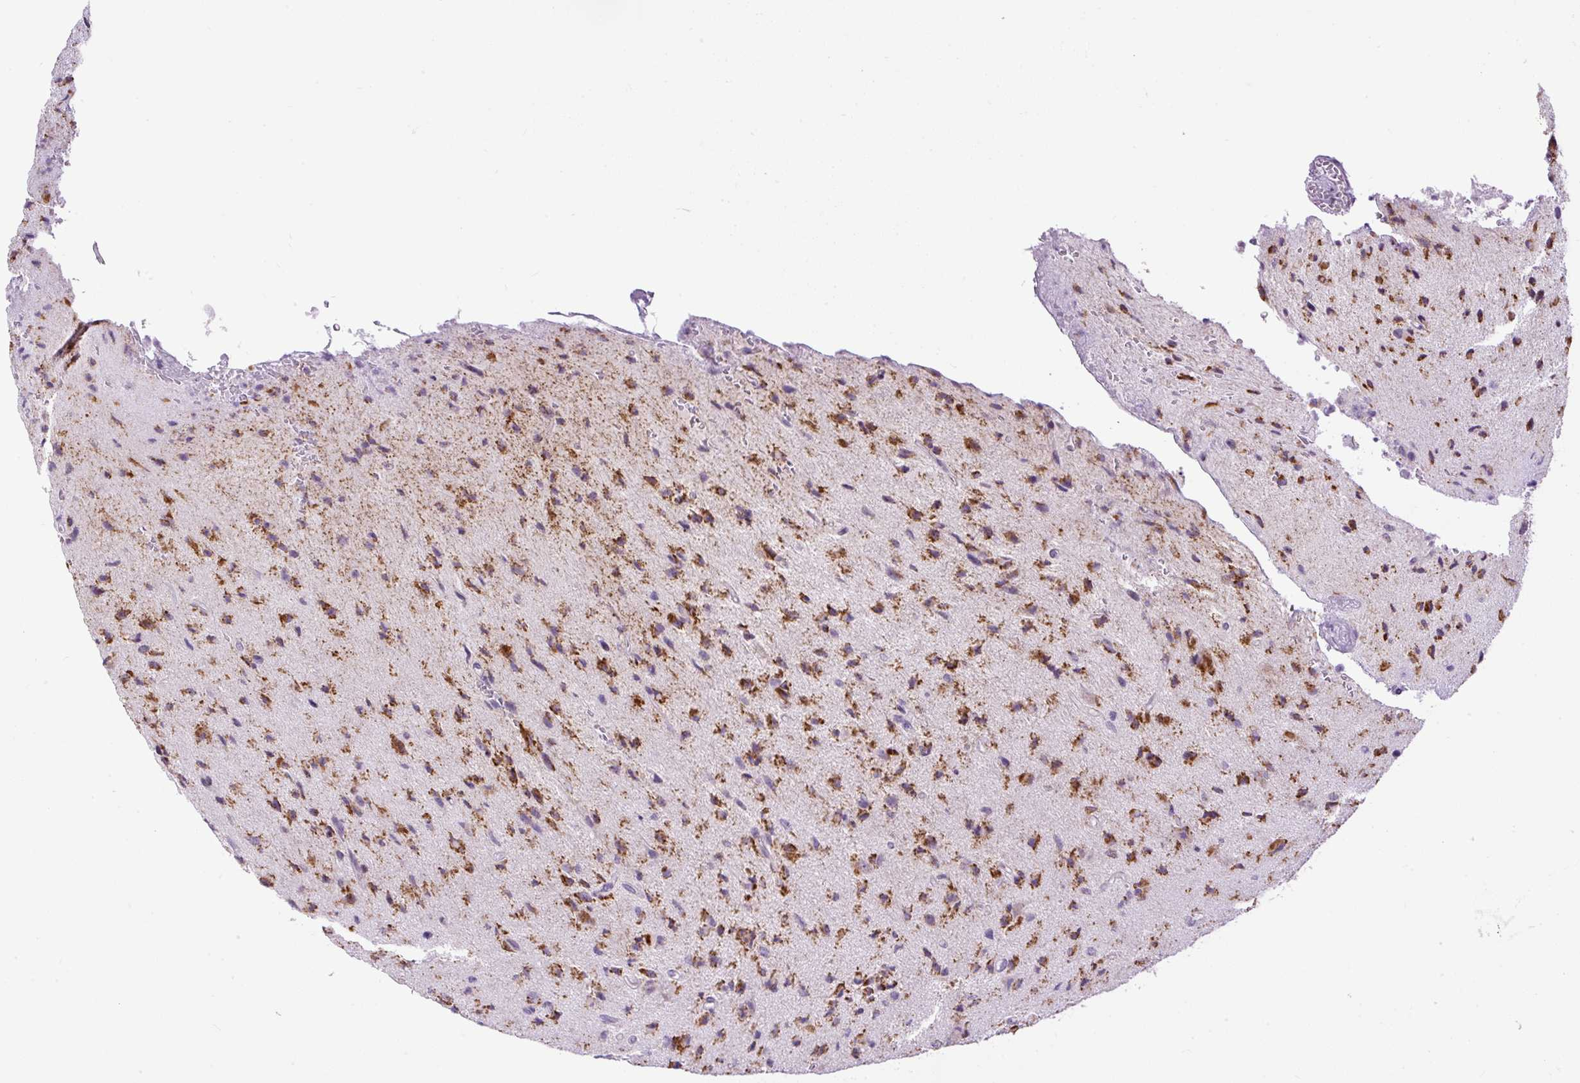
{"staining": {"intensity": "moderate", "quantity": ">75%", "location": "cytoplasmic/membranous"}, "tissue": "glioma", "cell_type": "Tumor cells", "image_type": "cancer", "snomed": [{"axis": "morphology", "description": "Glioma, malignant, High grade"}, {"axis": "topography", "description": "Brain"}], "caption": "Moderate cytoplasmic/membranous staining for a protein is identified in approximately >75% of tumor cells of malignant glioma (high-grade) using IHC.", "gene": "FMC1", "patient": {"sex": "male", "age": 36}}